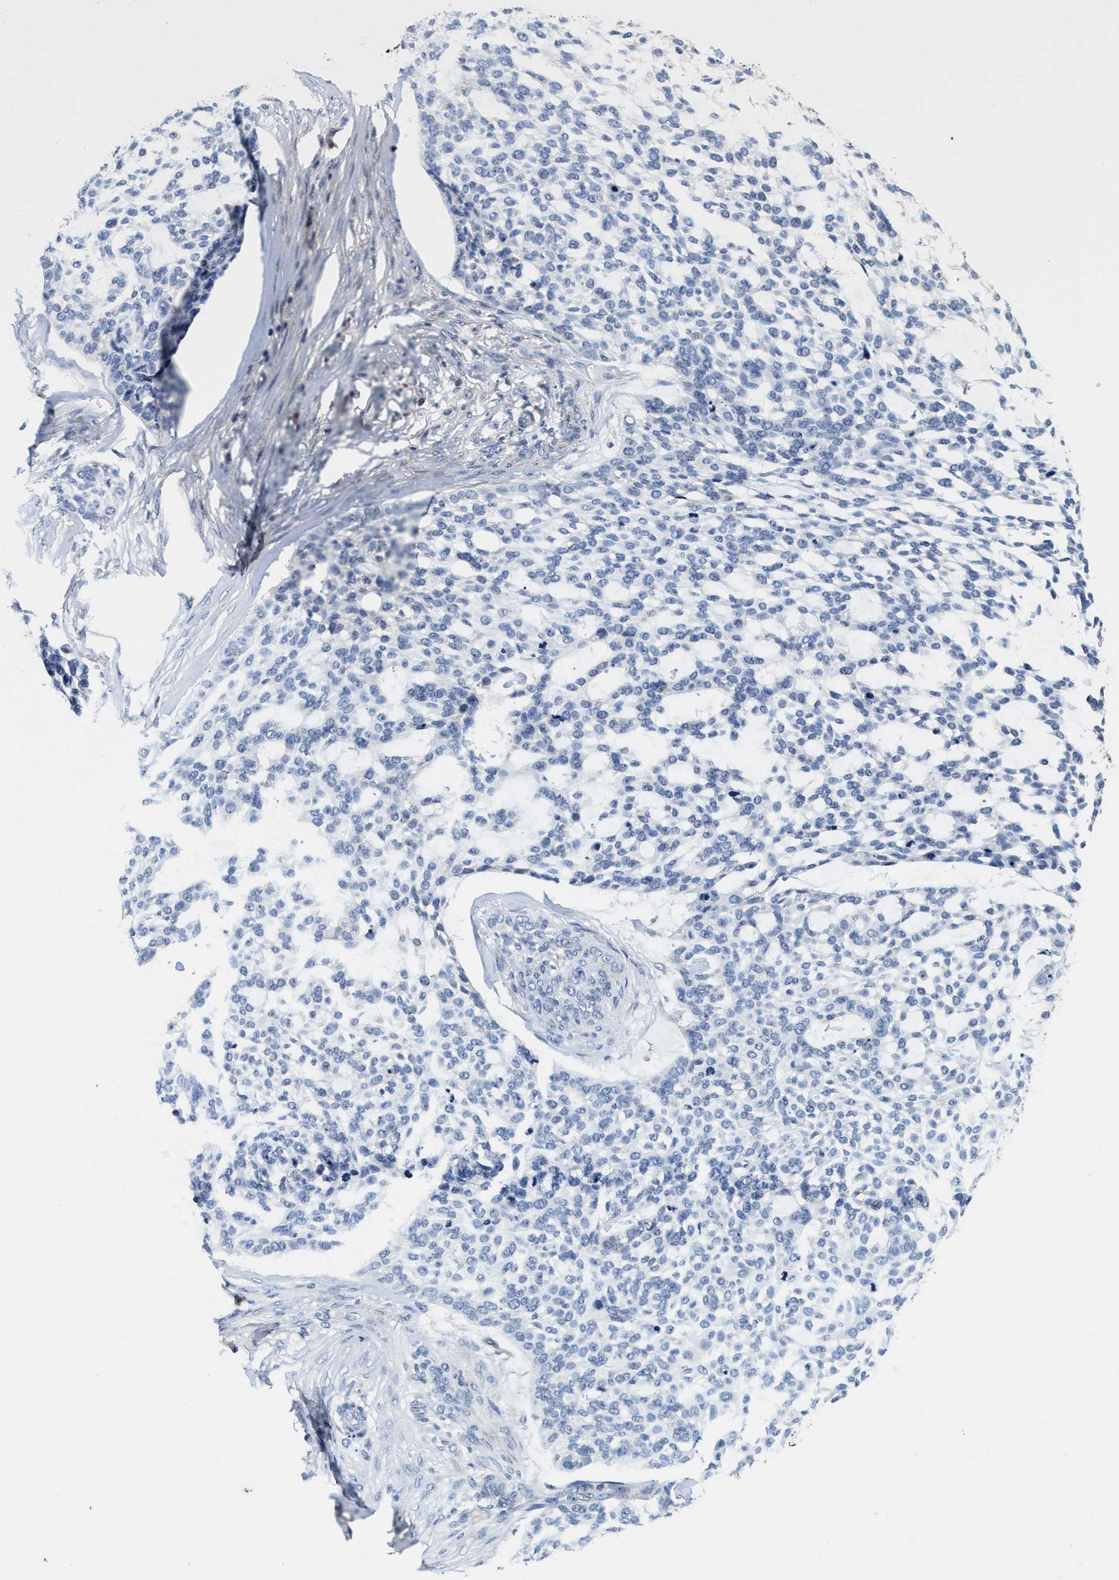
{"staining": {"intensity": "negative", "quantity": "none", "location": "none"}, "tissue": "skin cancer", "cell_type": "Tumor cells", "image_type": "cancer", "snomed": [{"axis": "morphology", "description": "Basal cell carcinoma"}, {"axis": "topography", "description": "Skin"}], "caption": "A photomicrograph of skin cancer stained for a protein shows no brown staining in tumor cells.", "gene": "PHPT1", "patient": {"sex": "female", "age": 64}}